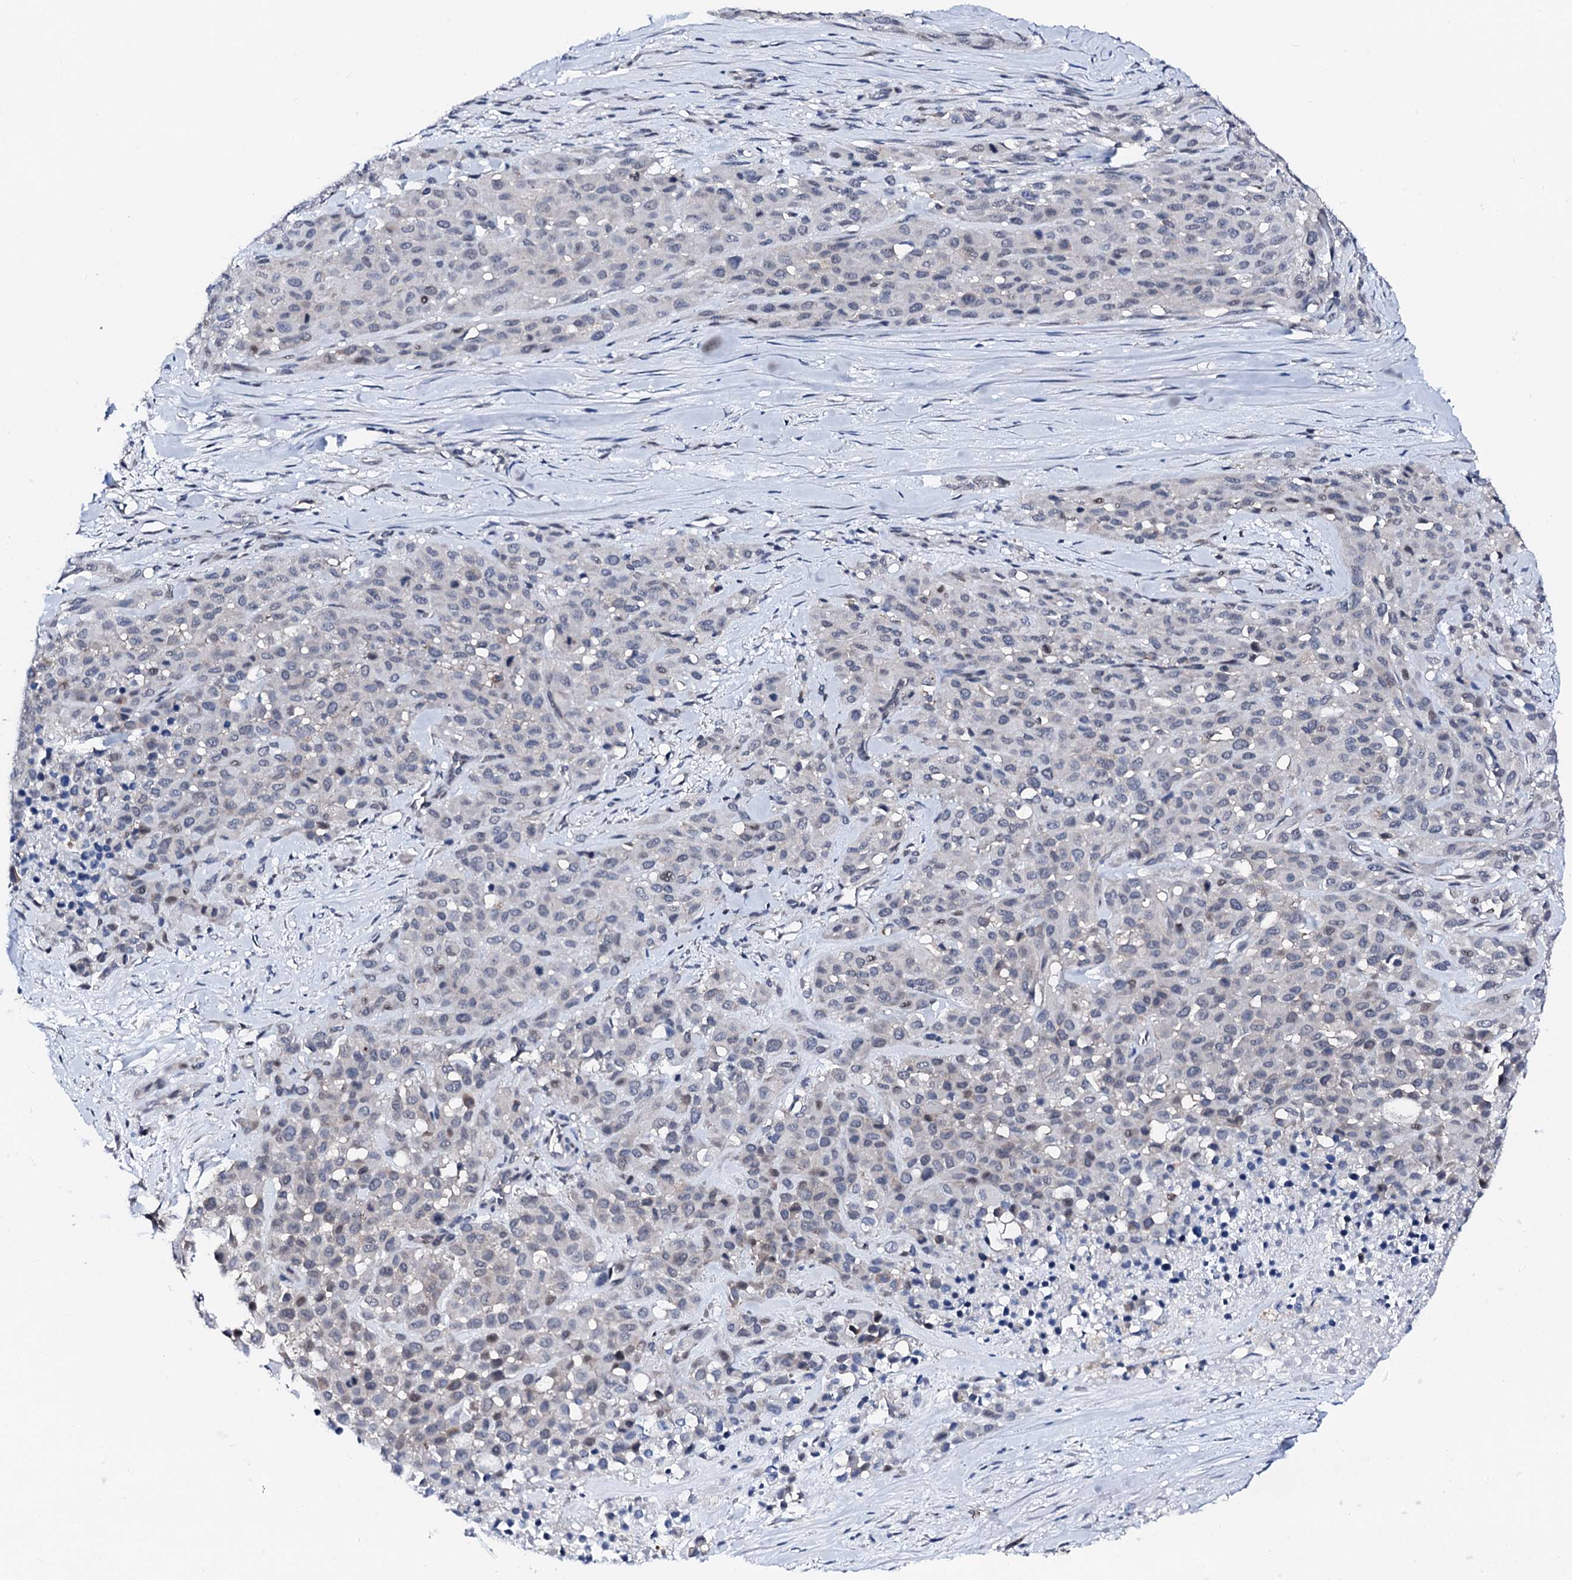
{"staining": {"intensity": "negative", "quantity": "none", "location": "none"}, "tissue": "melanoma", "cell_type": "Tumor cells", "image_type": "cancer", "snomed": [{"axis": "morphology", "description": "Malignant melanoma, Metastatic site"}, {"axis": "topography", "description": "Skin"}], "caption": "IHC histopathology image of neoplastic tissue: human malignant melanoma (metastatic site) stained with DAB (3,3'-diaminobenzidine) demonstrates no significant protein positivity in tumor cells.", "gene": "TRAFD1", "patient": {"sex": "female", "age": 81}}